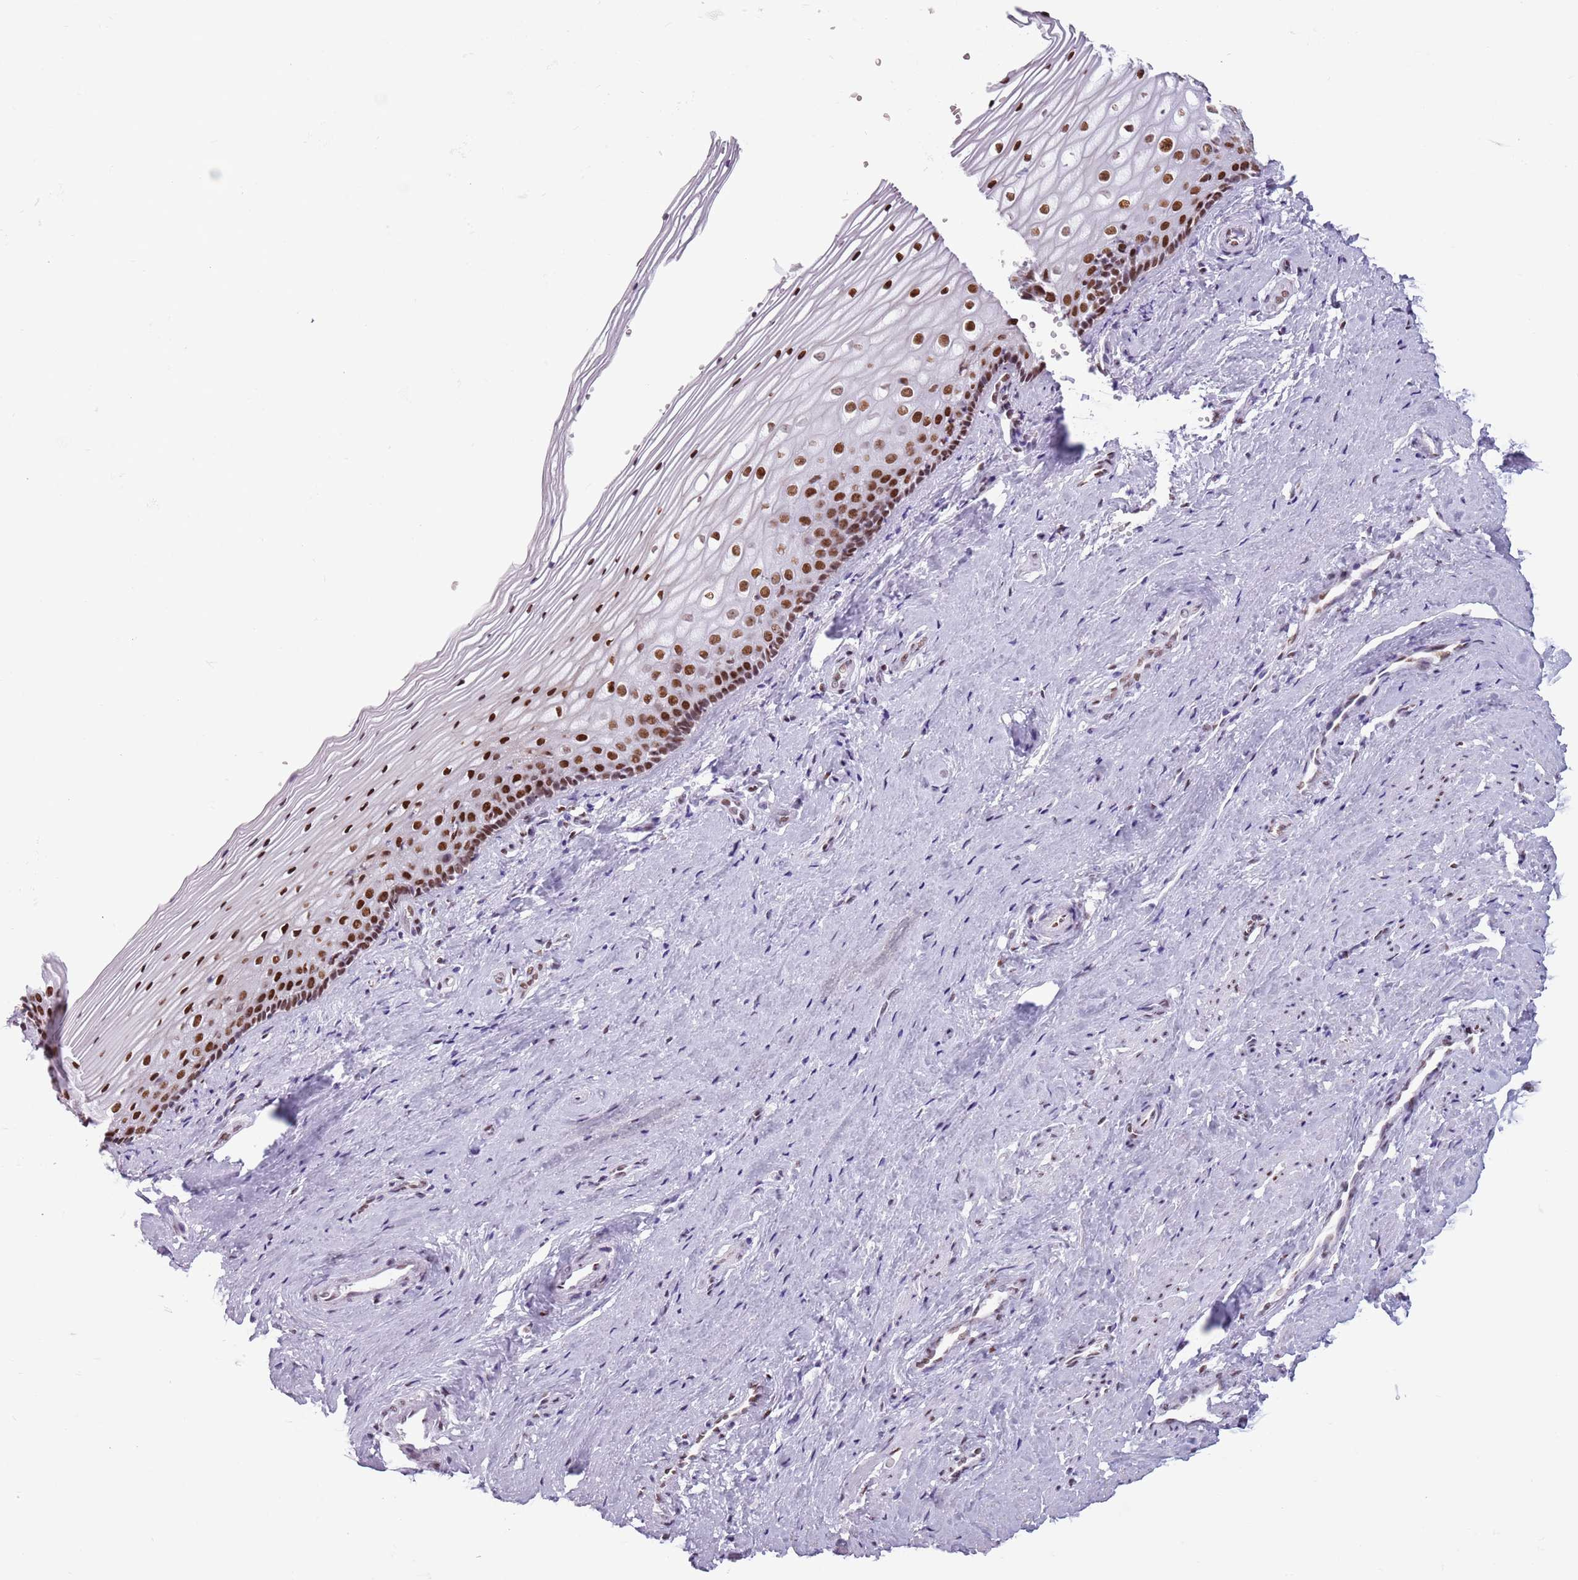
{"staining": {"intensity": "strong", "quantity": ">75%", "location": "nuclear"}, "tissue": "vagina", "cell_type": "Squamous epithelial cells", "image_type": "normal", "snomed": [{"axis": "morphology", "description": "Normal tissue, NOS"}, {"axis": "topography", "description": "Vagina"}], "caption": "A micrograph showing strong nuclear positivity in approximately >75% of squamous epithelial cells in benign vagina, as visualized by brown immunohistochemical staining.", "gene": "FAM104B", "patient": {"sex": "female", "age": 46}}